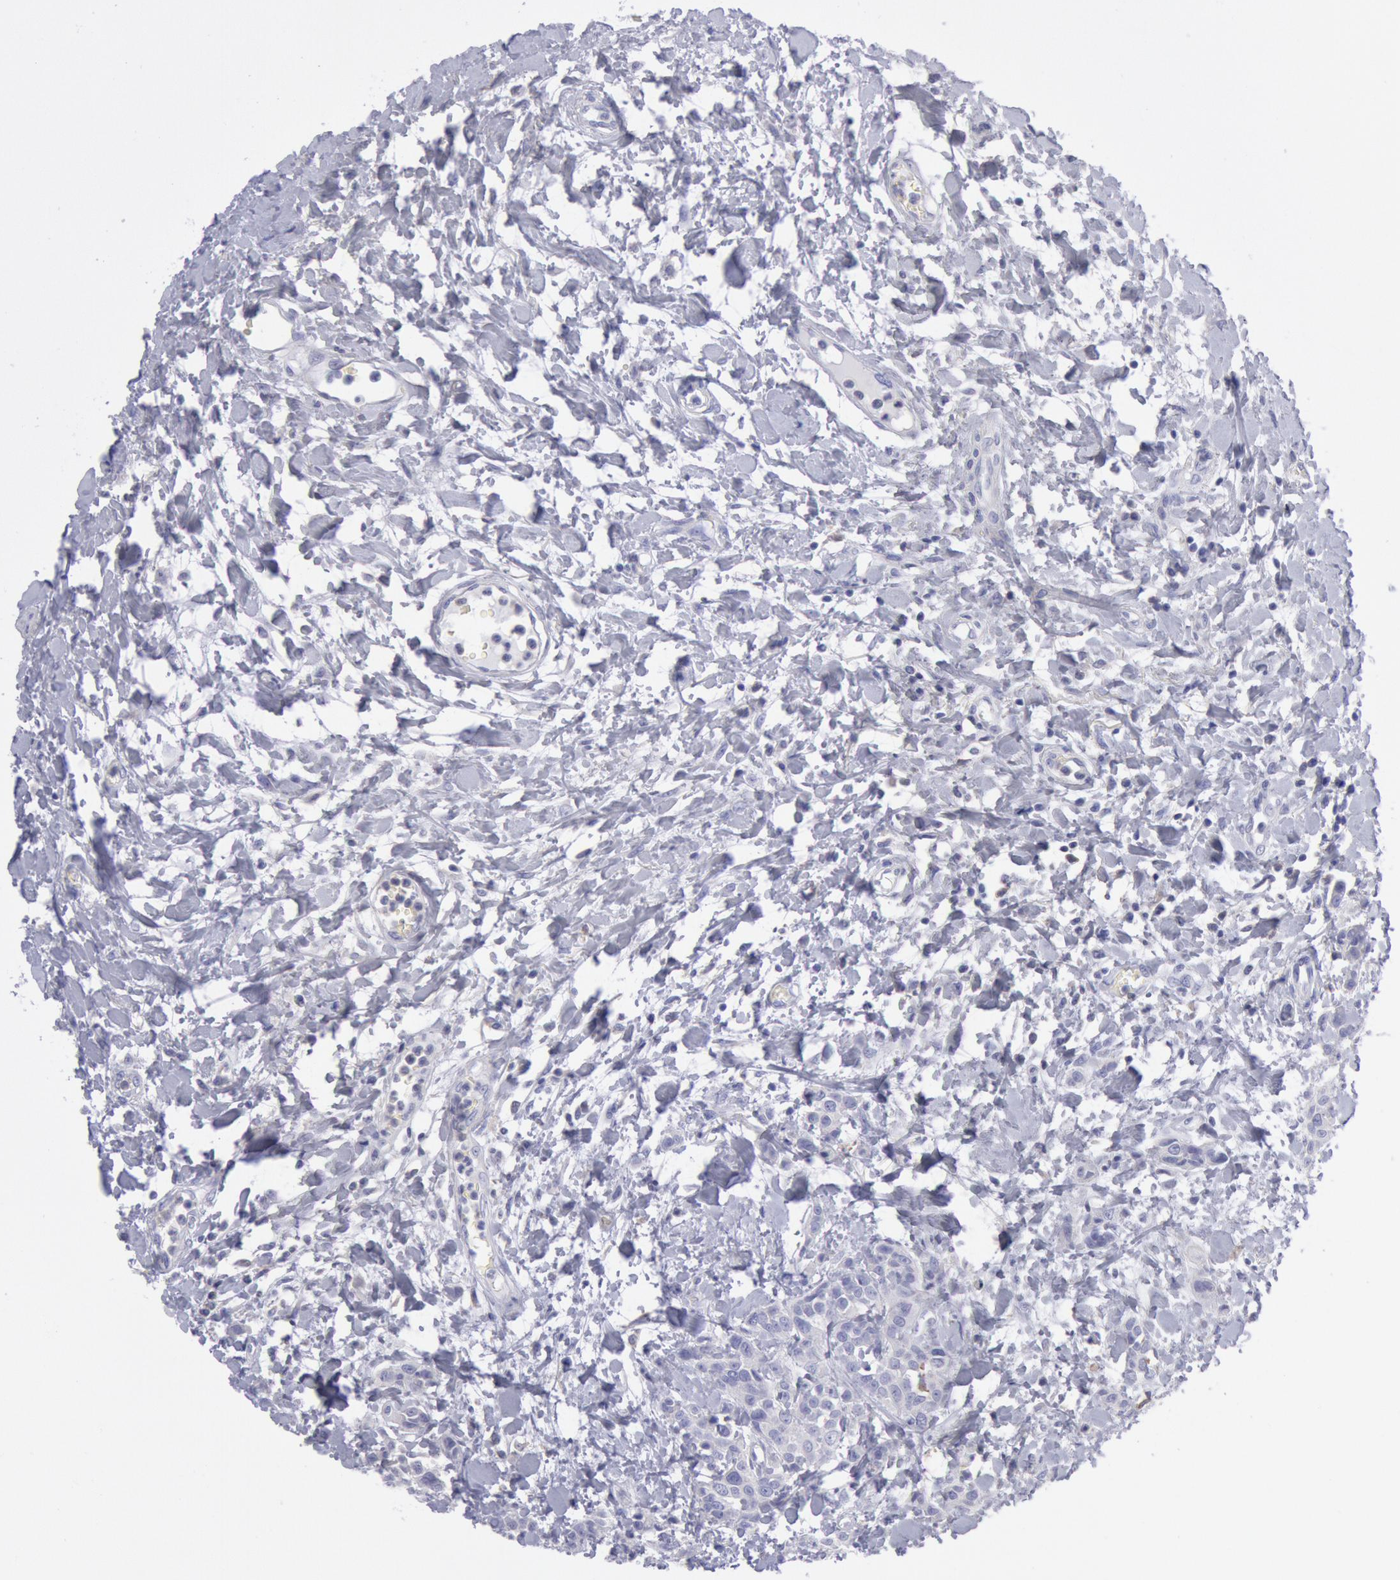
{"staining": {"intensity": "negative", "quantity": "none", "location": "none"}, "tissue": "urothelial cancer", "cell_type": "Tumor cells", "image_type": "cancer", "snomed": [{"axis": "morphology", "description": "Urothelial carcinoma, High grade"}, {"axis": "topography", "description": "Urinary bladder"}], "caption": "High power microscopy histopathology image of an IHC histopathology image of urothelial cancer, revealing no significant expression in tumor cells.", "gene": "MYH7", "patient": {"sex": "male", "age": 56}}